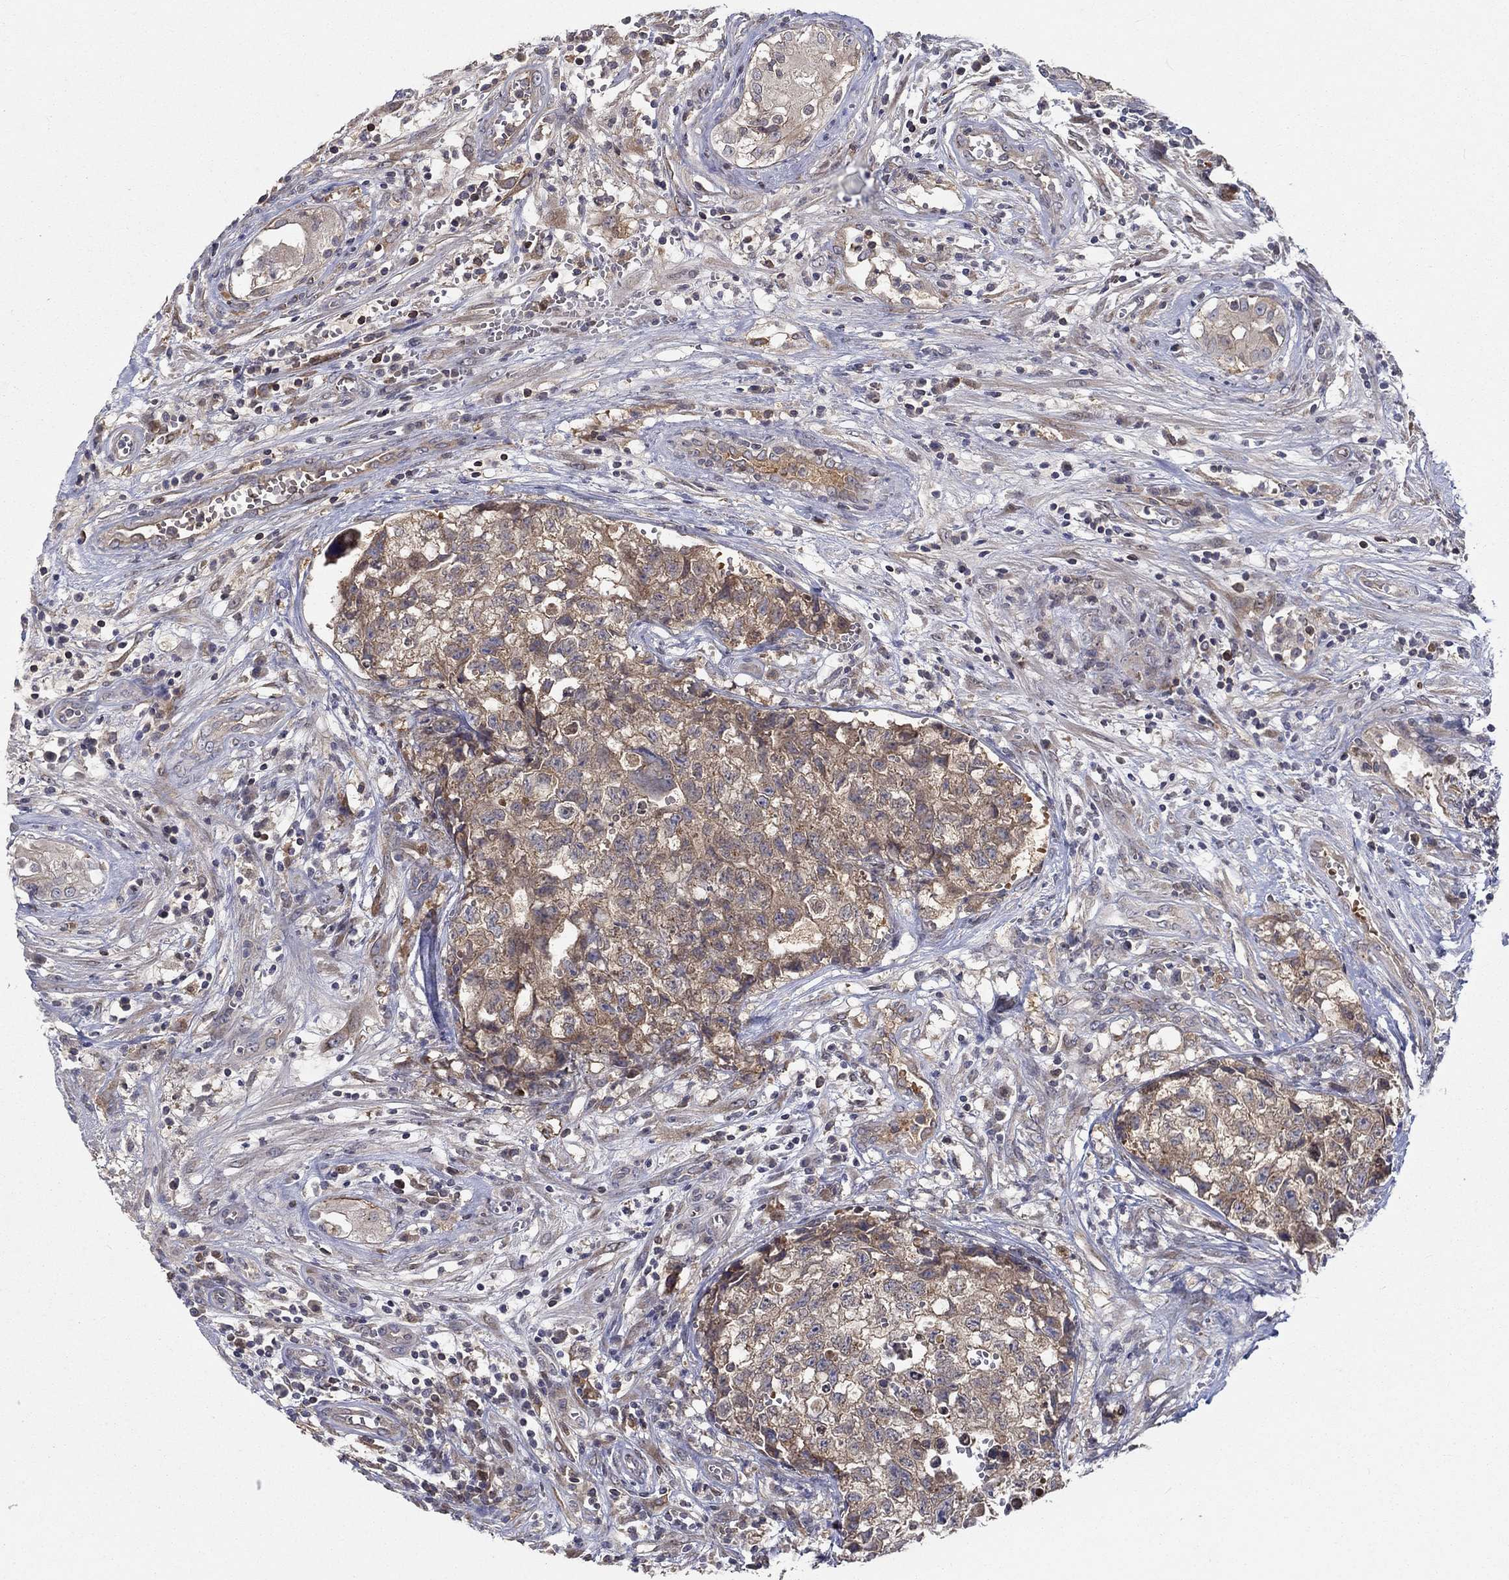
{"staining": {"intensity": "weak", "quantity": "25%-75%", "location": "cytoplasmic/membranous"}, "tissue": "testis cancer", "cell_type": "Tumor cells", "image_type": "cancer", "snomed": [{"axis": "morphology", "description": "Seminoma, NOS"}, {"axis": "morphology", "description": "Carcinoma, Embryonal, NOS"}, {"axis": "topography", "description": "Testis"}], "caption": "IHC (DAB (3,3'-diaminobenzidine)) staining of human seminoma (testis) demonstrates weak cytoplasmic/membranous protein positivity in approximately 25%-75% of tumor cells.", "gene": "CETN3", "patient": {"sex": "male", "age": 22}}